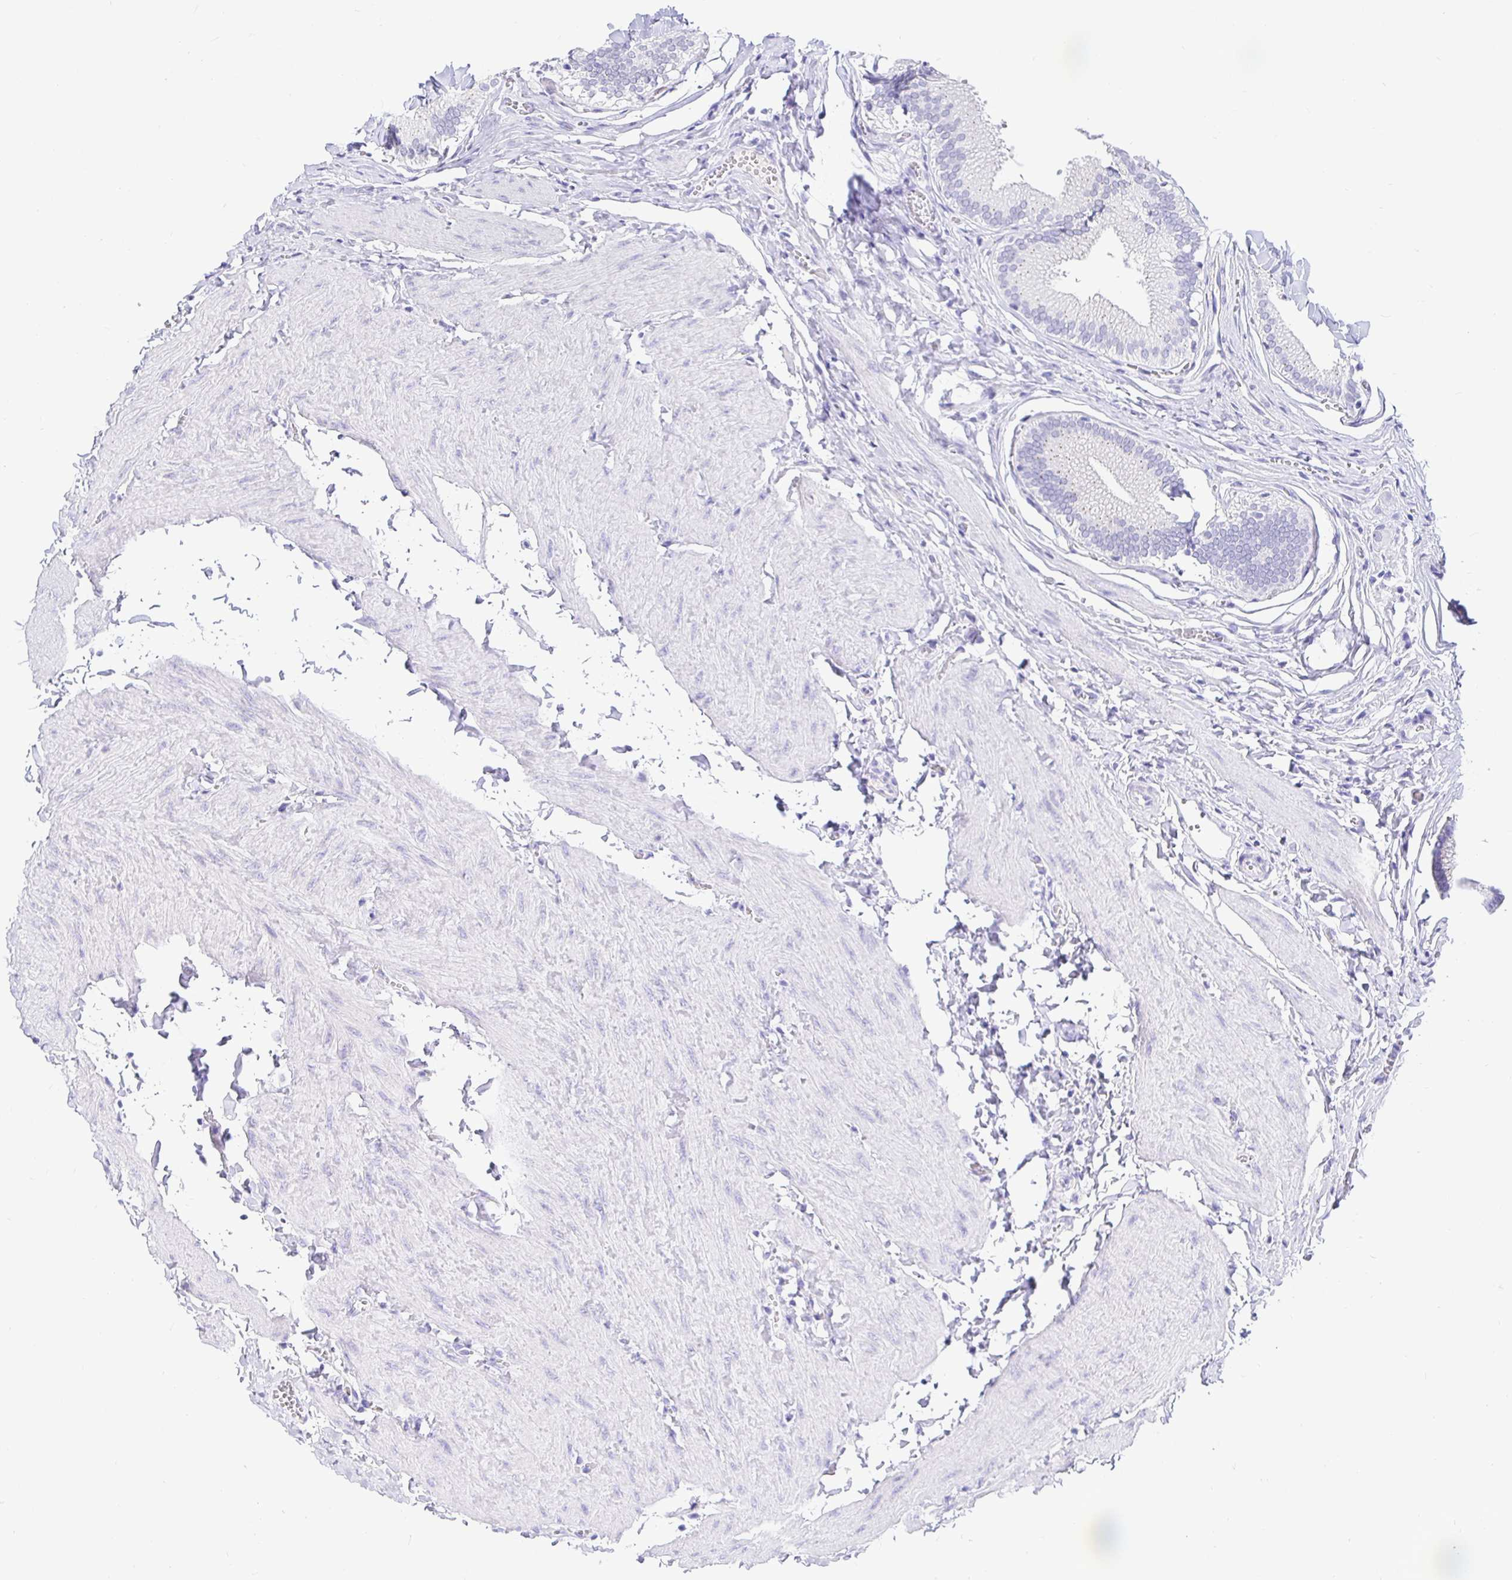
{"staining": {"intensity": "negative", "quantity": "none", "location": "none"}, "tissue": "gallbladder", "cell_type": "Glandular cells", "image_type": "normal", "snomed": [{"axis": "morphology", "description": "Normal tissue, NOS"}, {"axis": "topography", "description": "Gallbladder"}, {"axis": "topography", "description": "Peripheral nerve tissue"}], "caption": "The photomicrograph shows no staining of glandular cells in normal gallbladder. (Stains: DAB (3,3'-diaminobenzidine) immunohistochemistry (IHC) with hematoxylin counter stain, Microscopy: brightfield microscopy at high magnification).", "gene": "EZHIP", "patient": {"sex": "male", "age": 17}}